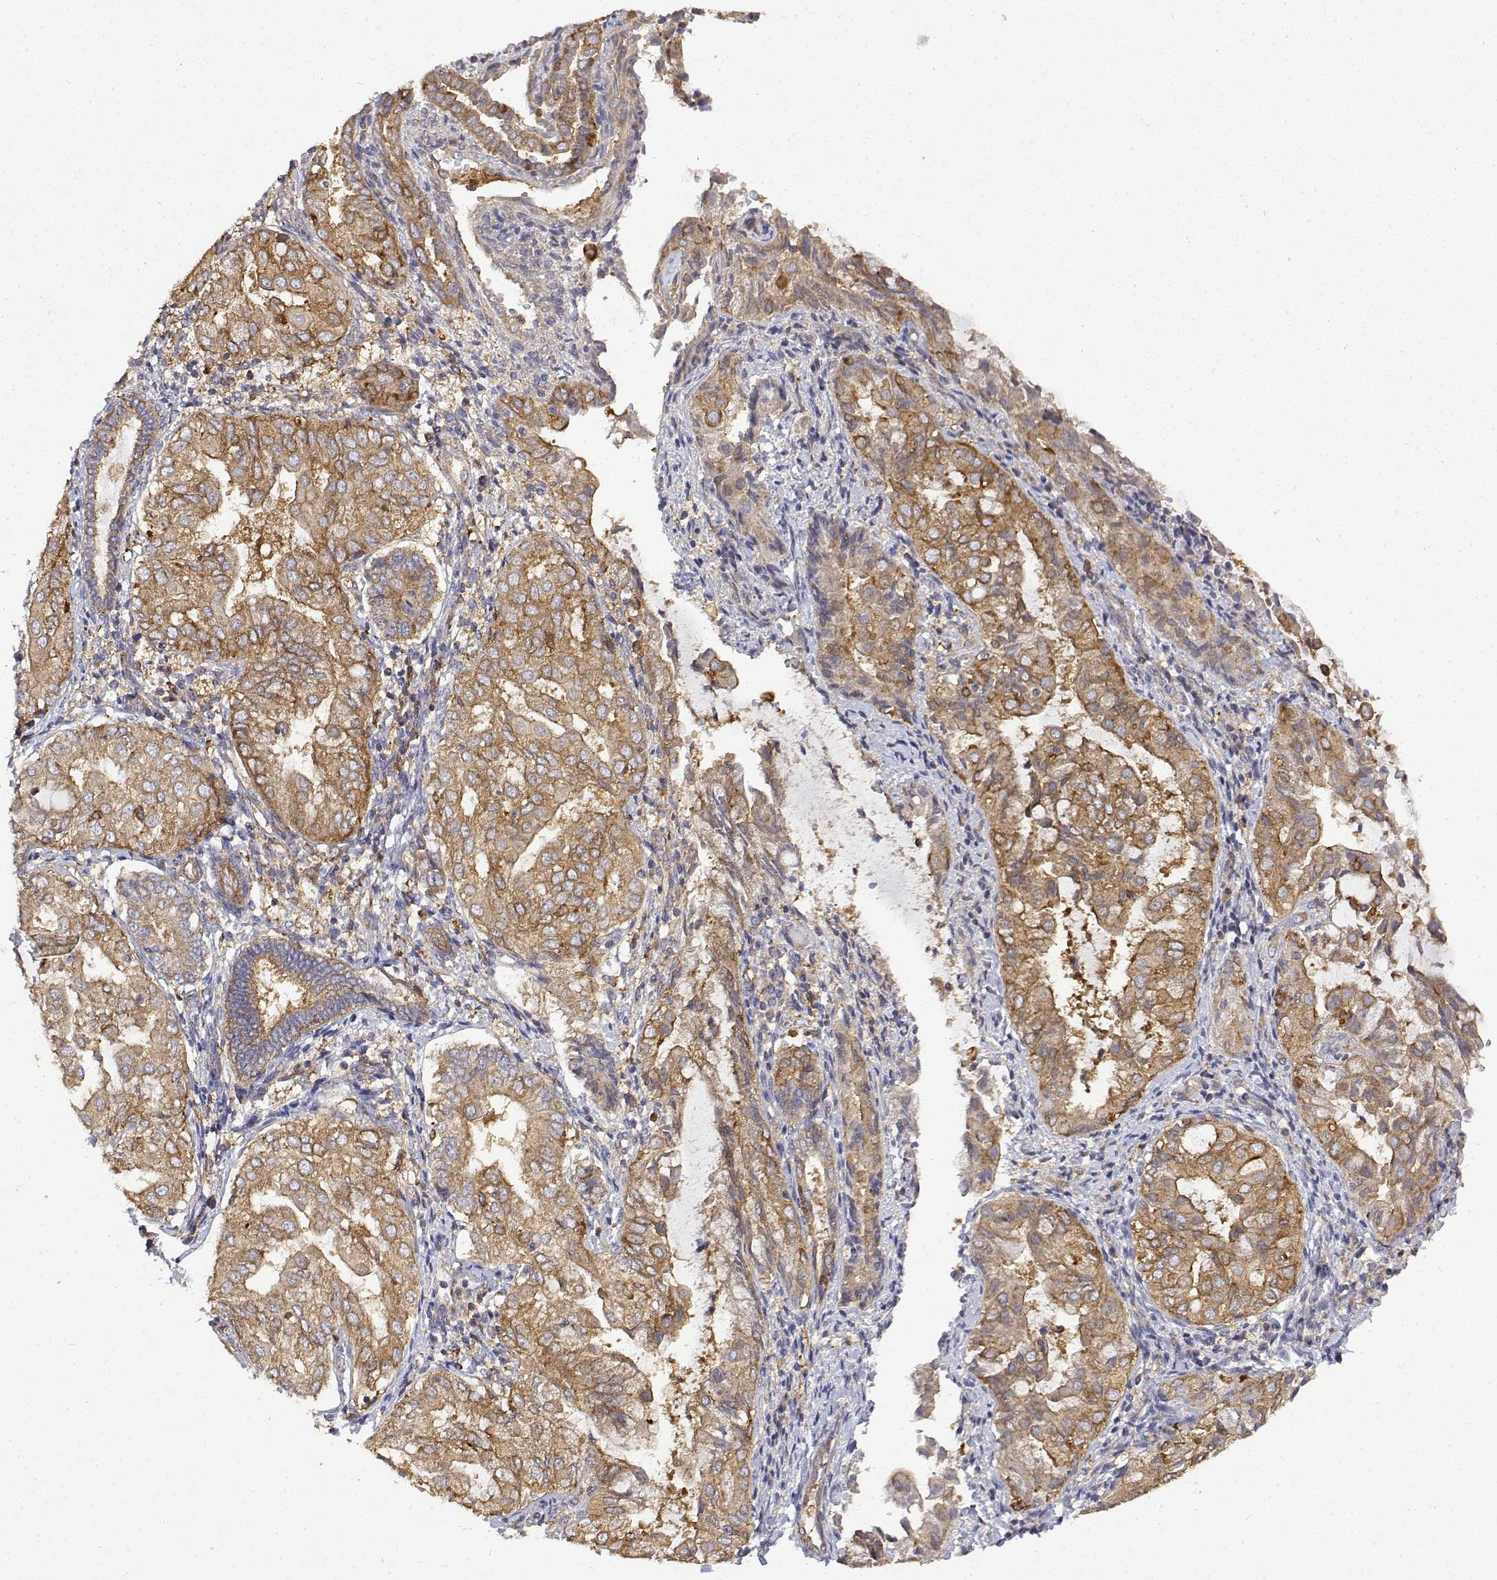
{"staining": {"intensity": "moderate", "quantity": ">75%", "location": "cytoplasmic/membranous"}, "tissue": "endometrial cancer", "cell_type": "Tumor cells", "image_type": "cancer", "snomed": [{"axis": "morphology", "description": "Adenocarcinoma, NOS"}, {"axis": "topography", "description": "Endometrium"}], "caption": "A brown stain labels moderate cytoplasmic/membranous expression of a protein in adenocarcinoma (endometrial) tumor cells.", "gene": "PACSIN2", "patient": {"sex": "female", "age": 68}}